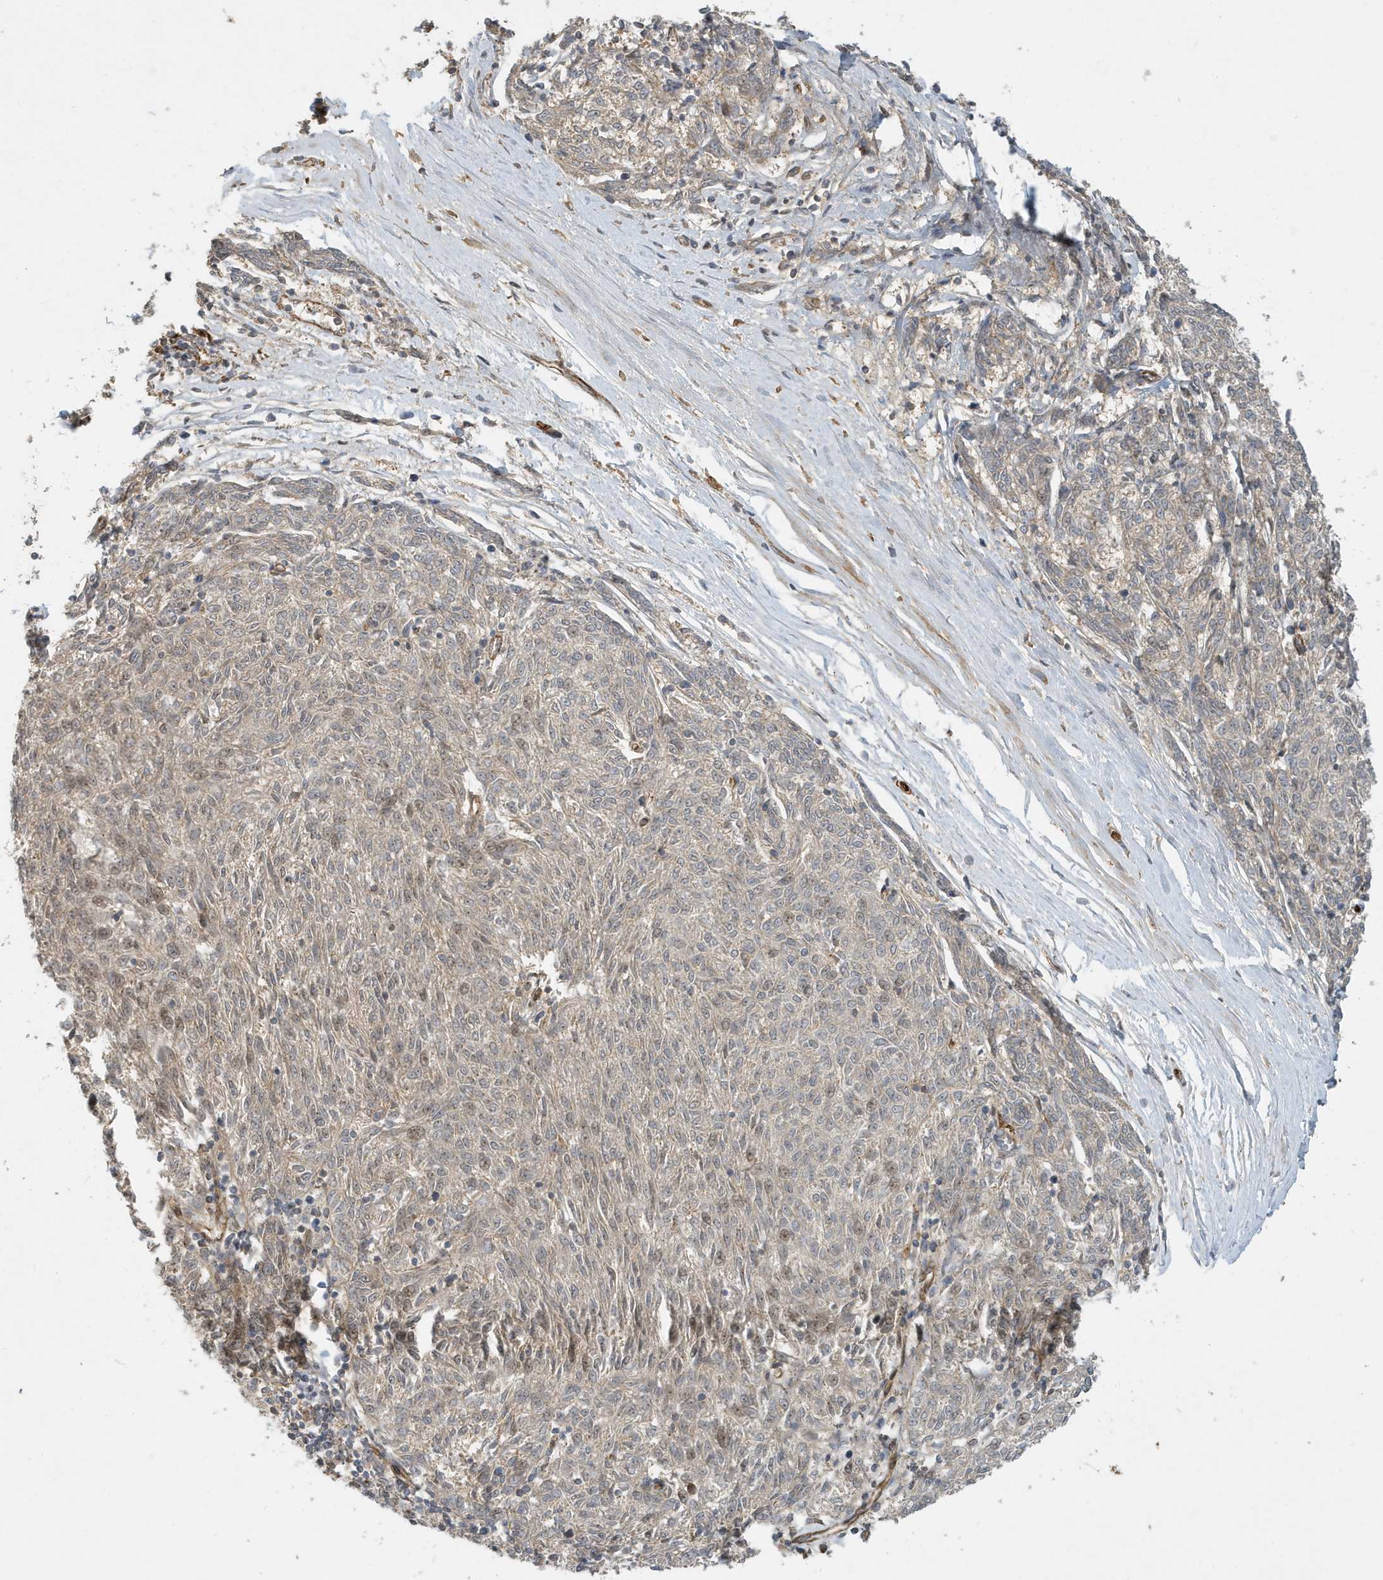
{"staining": {"intensity": "negative", "quantity": "none", "location": "none"}, "tissue": "melanoma", "cell_type": "Tumor cells", "image_type": "cancer", "snomed": [{"axis": "morphology", "description": "Malignant melanoma, NOS"}, {"axis": "topography", "description": "Skin"}], "caption": "Tumor cells are negative for brown protein staining in malignant melanoma.", "gene": "FYCO1", "patient": {"sex": "female", "age": 72}}